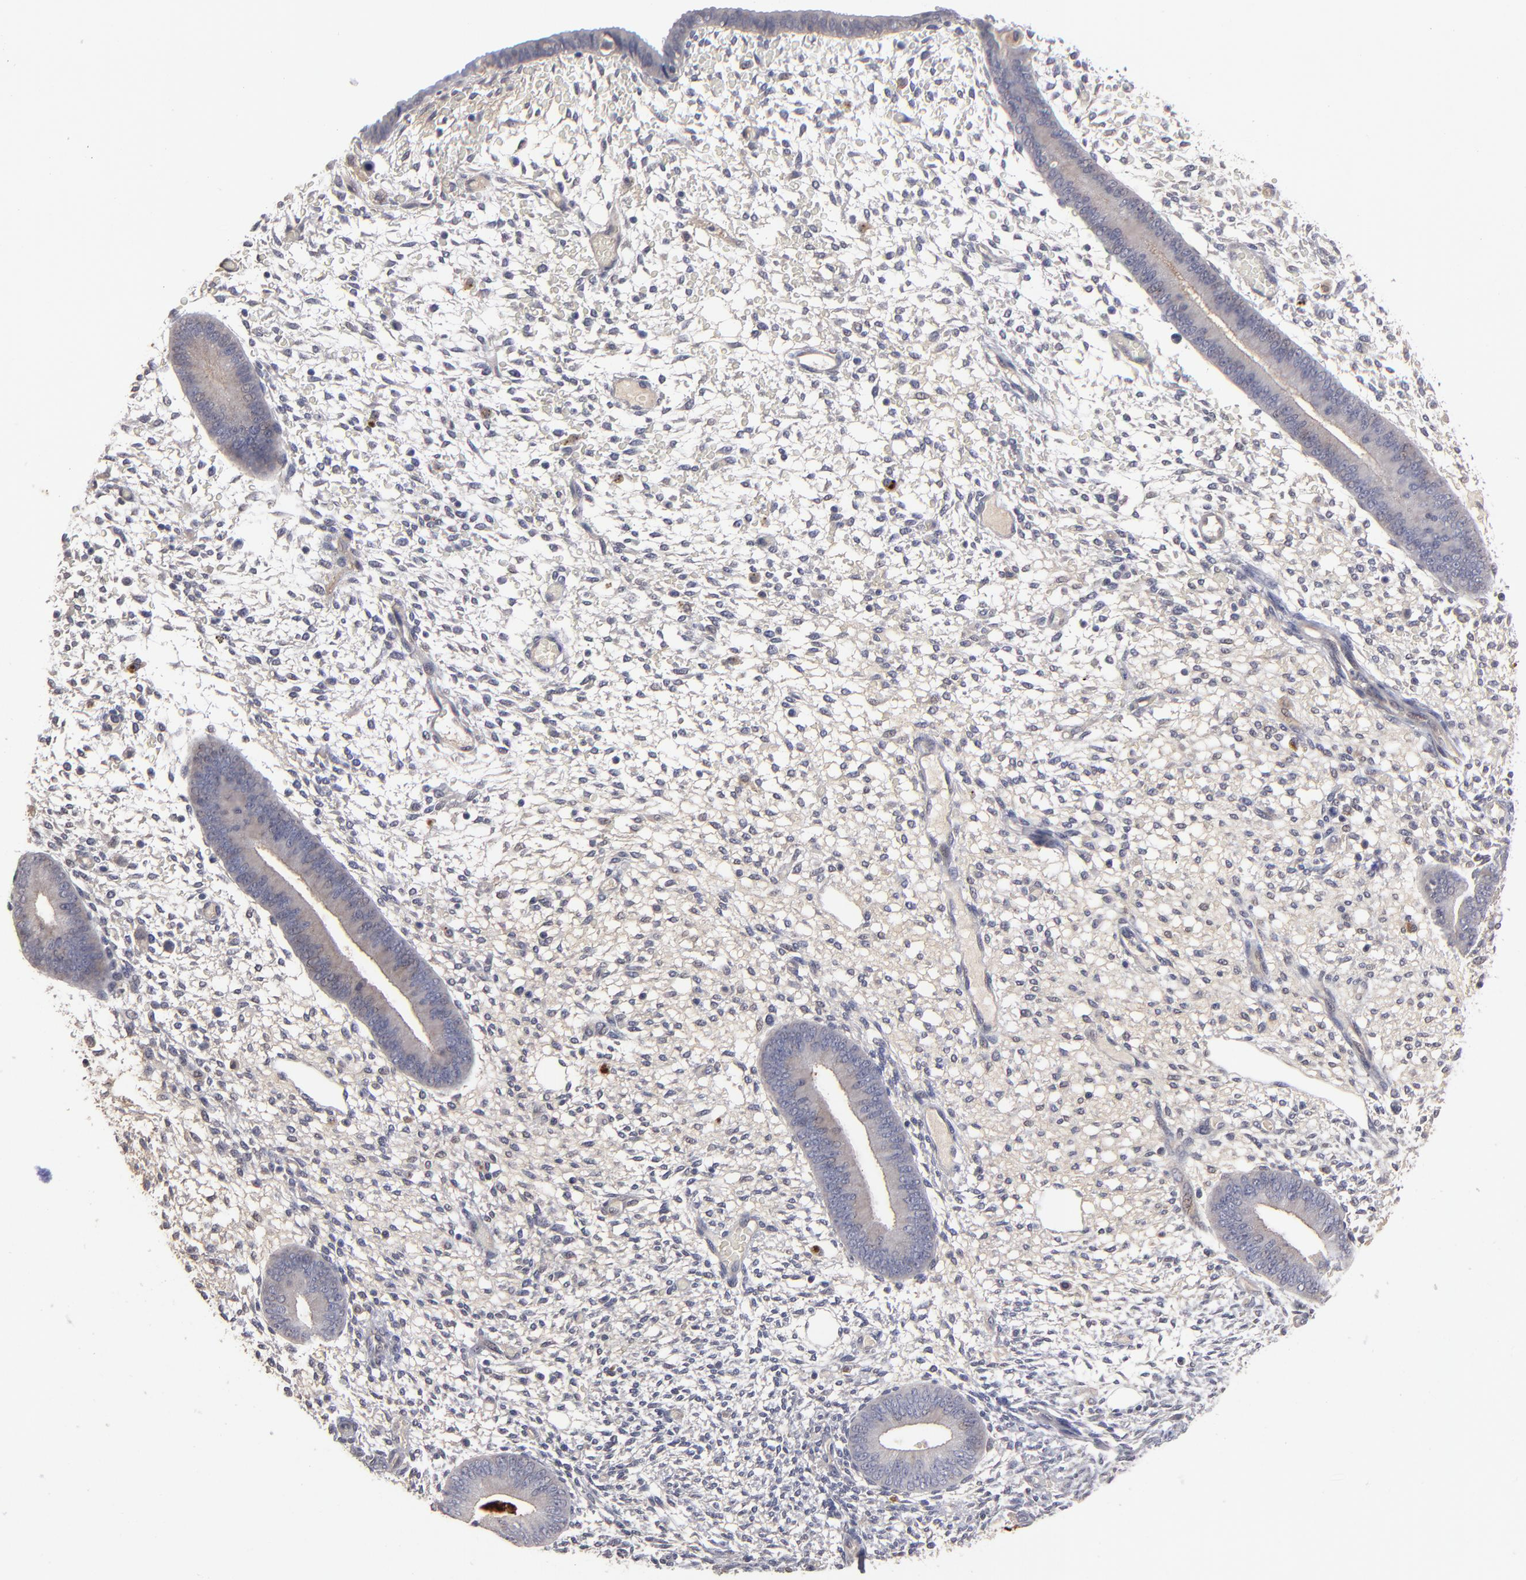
{"staining": {"intensity": "weak", "quantity": "<25%", "location": "cytoplasmic/membranous"}, "tissue": "endometrium", "cell_type": "Cells in endometrial stroma", "image_type": "normal", "snomed": [{"axis": "morphology", "description": "Normal tissue, NOS"}, {"axis": "topography", "description": "Endometrium"}], "caption": "A photomicrograph of human endometrium is negative for staining in cells in endometrial stroma.", "gene": "GPM6B", "patient": {"sex": "female", "age": 42}}